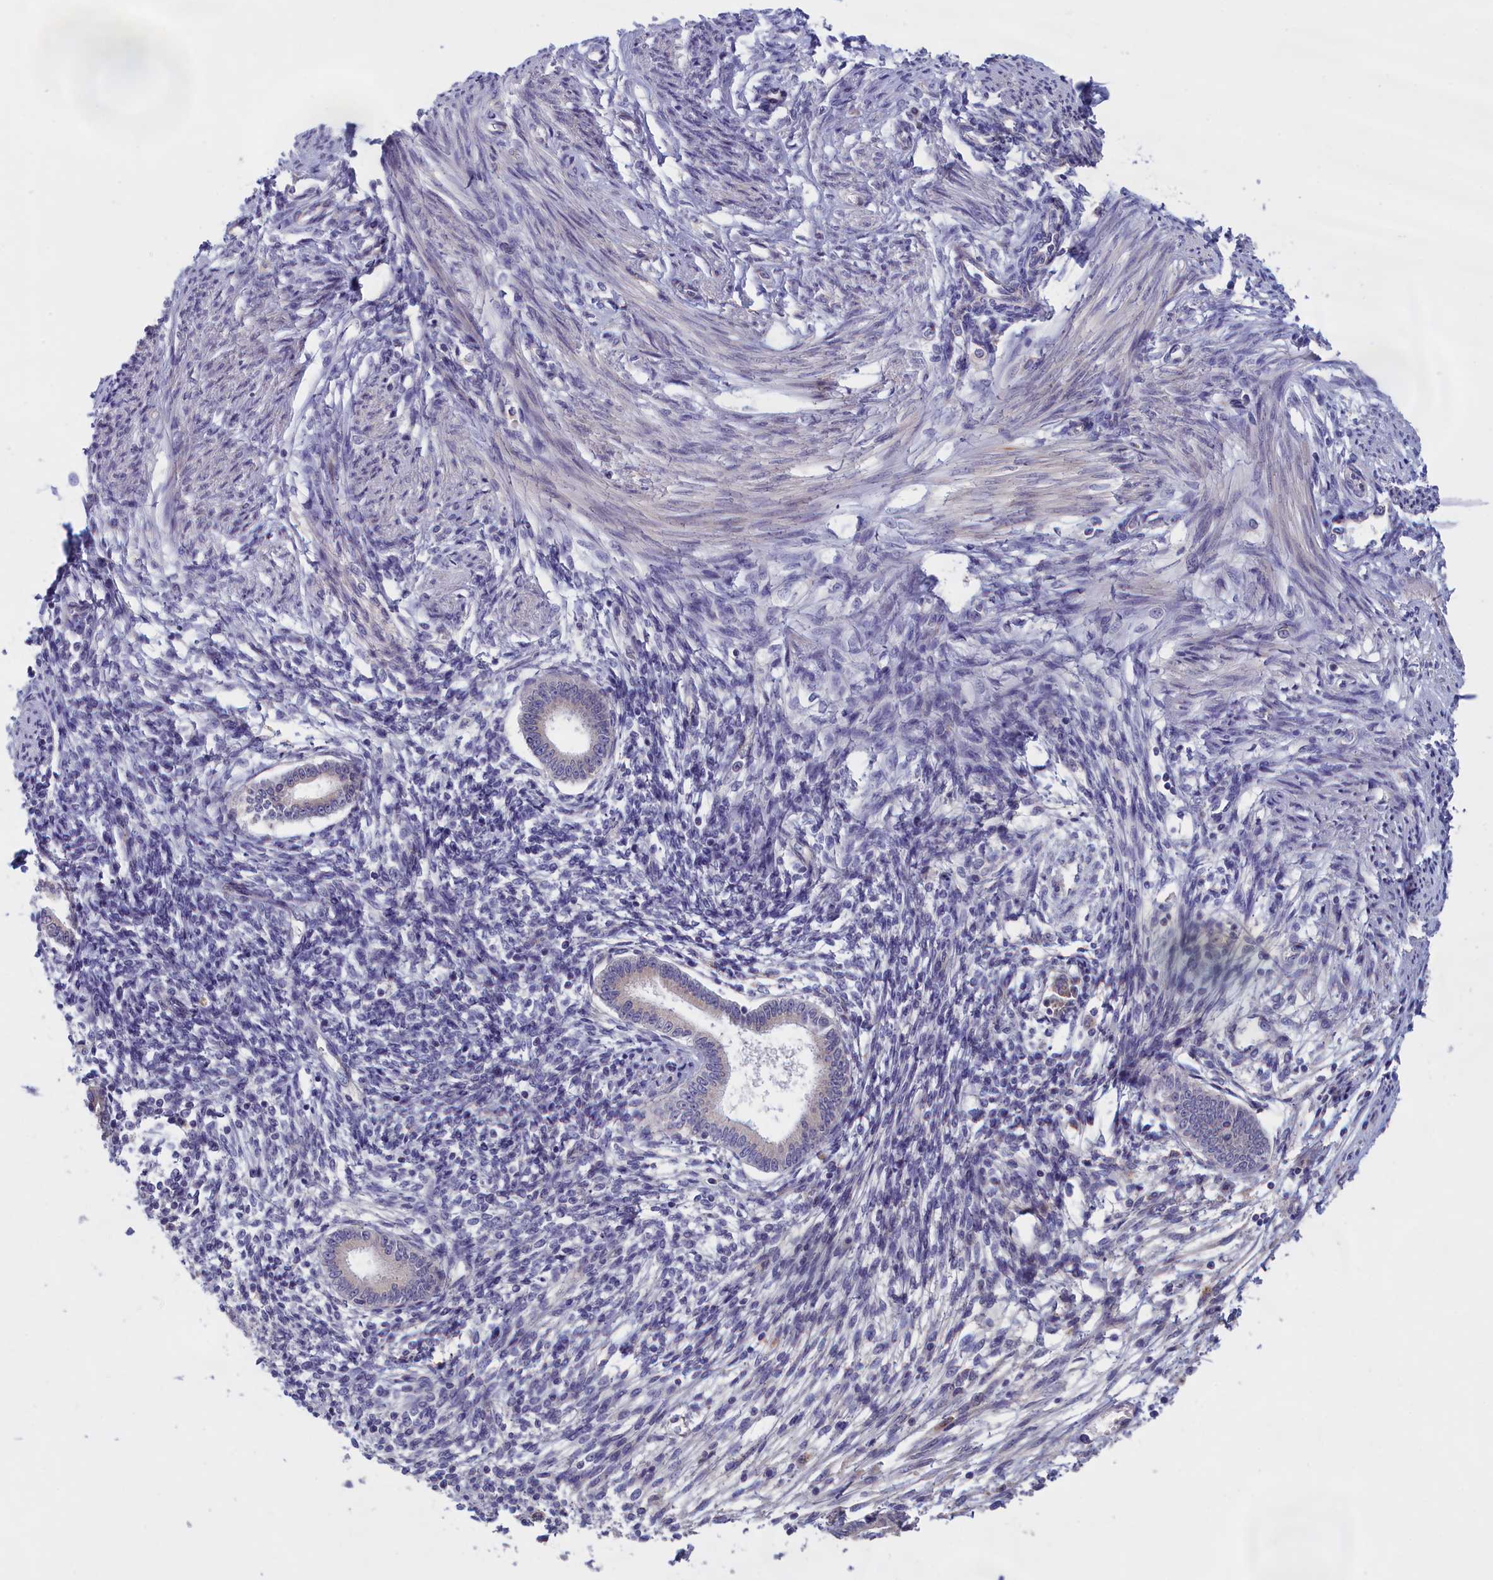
{"staining": {"intensity": "negative", "quantity": "none", "location": "none"}, "tissue": "endometrium", "cell_type": "Cells in endometrial stroma", "image_type": "normal", "snomed": [{"axis": "morphology", "description": "Normal tissue, NOS"}, {"axis": "topography", "description": "Endometrium"}], "caption": "High power microscopy image of an IHC micrograph of normal endometrium, revealing no significant positivity in cells in endometrial stroma. (Stains: DAB (3,3'-diaminobenzidine) IHC with hematoxylin counter stain, Microscopy: brightfield microscopy at high magnification).", "gene": "IGFALS", "patient": {"sex": "female", "age": 56}}